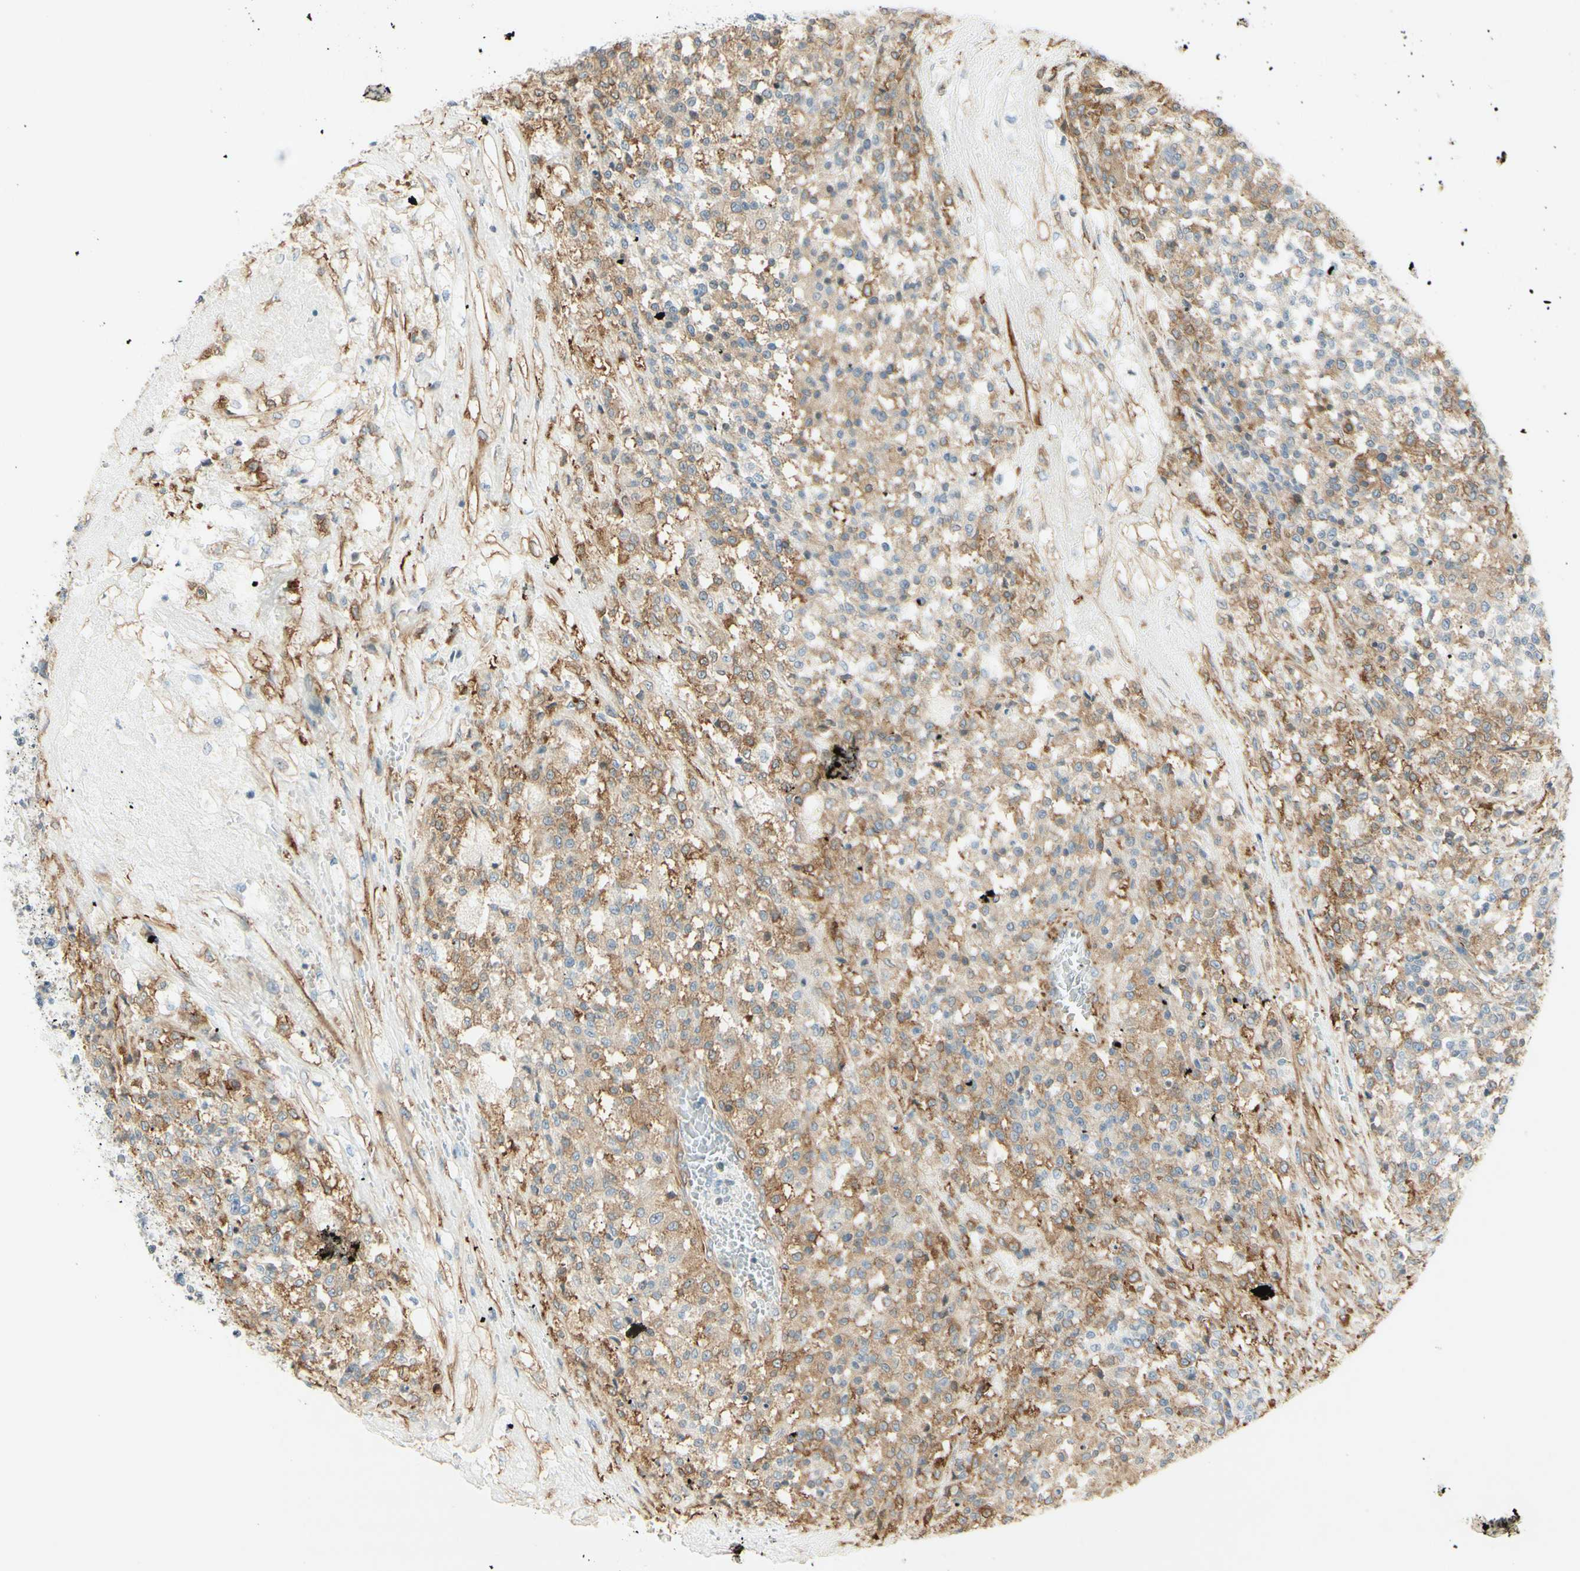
{"staining": {"intensity": "weak", "quantity": "25%-75%", "location": "cytoplasmic/membranous"}, "tissue": "testis cancer", "cell_type": "Tumor cells", "image_type": "cancer", "snomed": [{"axis": "morphology", "description": "Seminoma, NOS"}, {"axis": "topography", "description": "Testis"}], "caption": "This photomicrograph exhibits immunohistochemistry staining of human testis seminoma, with low weak cytoplasmic/membranous staining in about 25%-75% of tumor cells.", "gene": "MAP1B", "patient": {"sex": "male", "age": 59}}